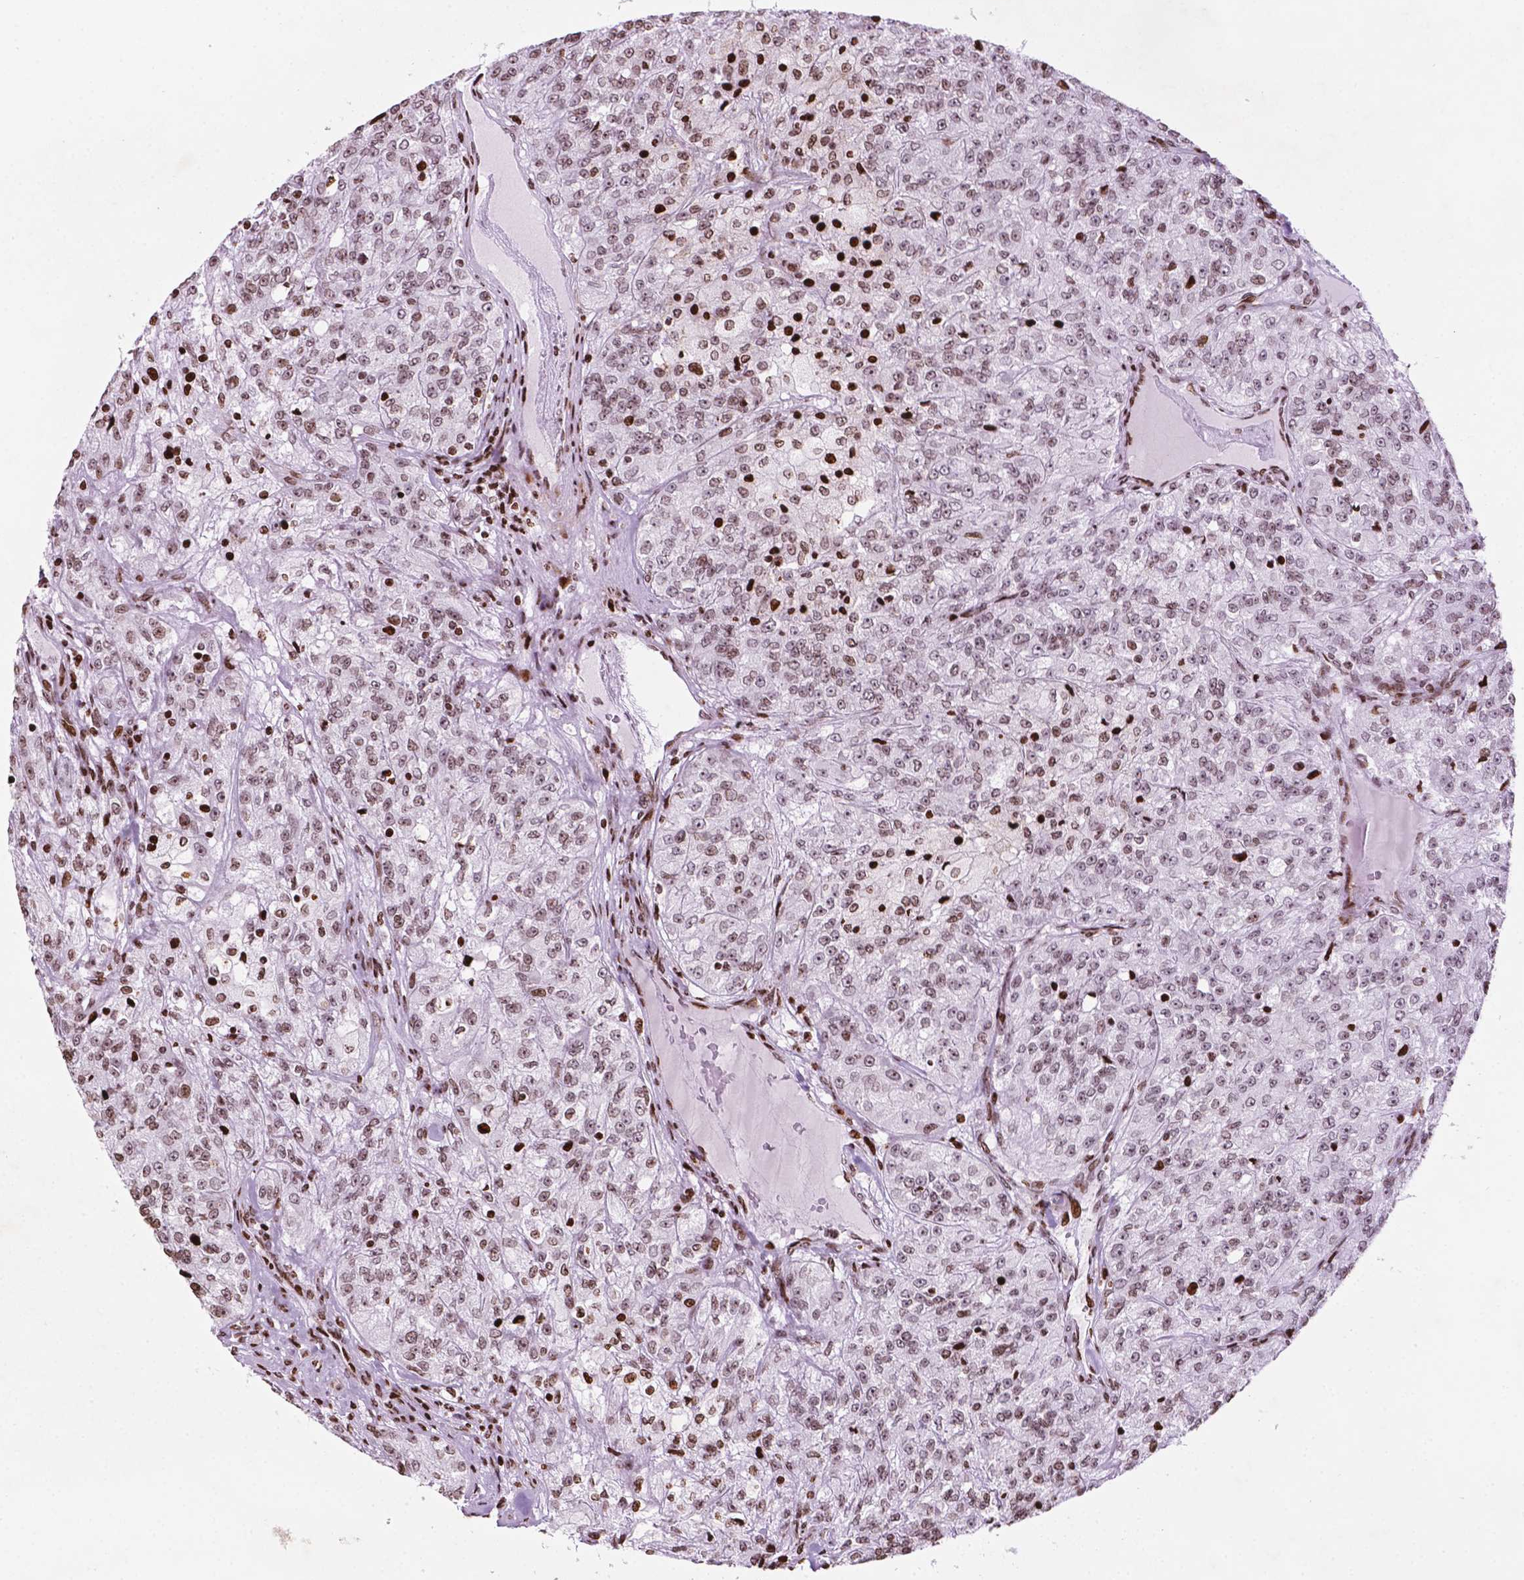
{"staining": {"intensity": "moderate", "quantity": ">75%", "location": "nuclear"}, "tissue": "renal cancer", "cell_type": "Tumor cells", "image_type": "cancer", "snomed": [{"axis": "morphology", "description": "Adenocarcinoma, NOS"}, {"axis": "topography", "description": "Kidney"}], "caption": "An image of renal adenocarcinoma stained for a protein exhibits moderate nuclear brown staining in tumor cells.", "gene": "TMEM250", "patient": {"sex": "female", "age": 63}}